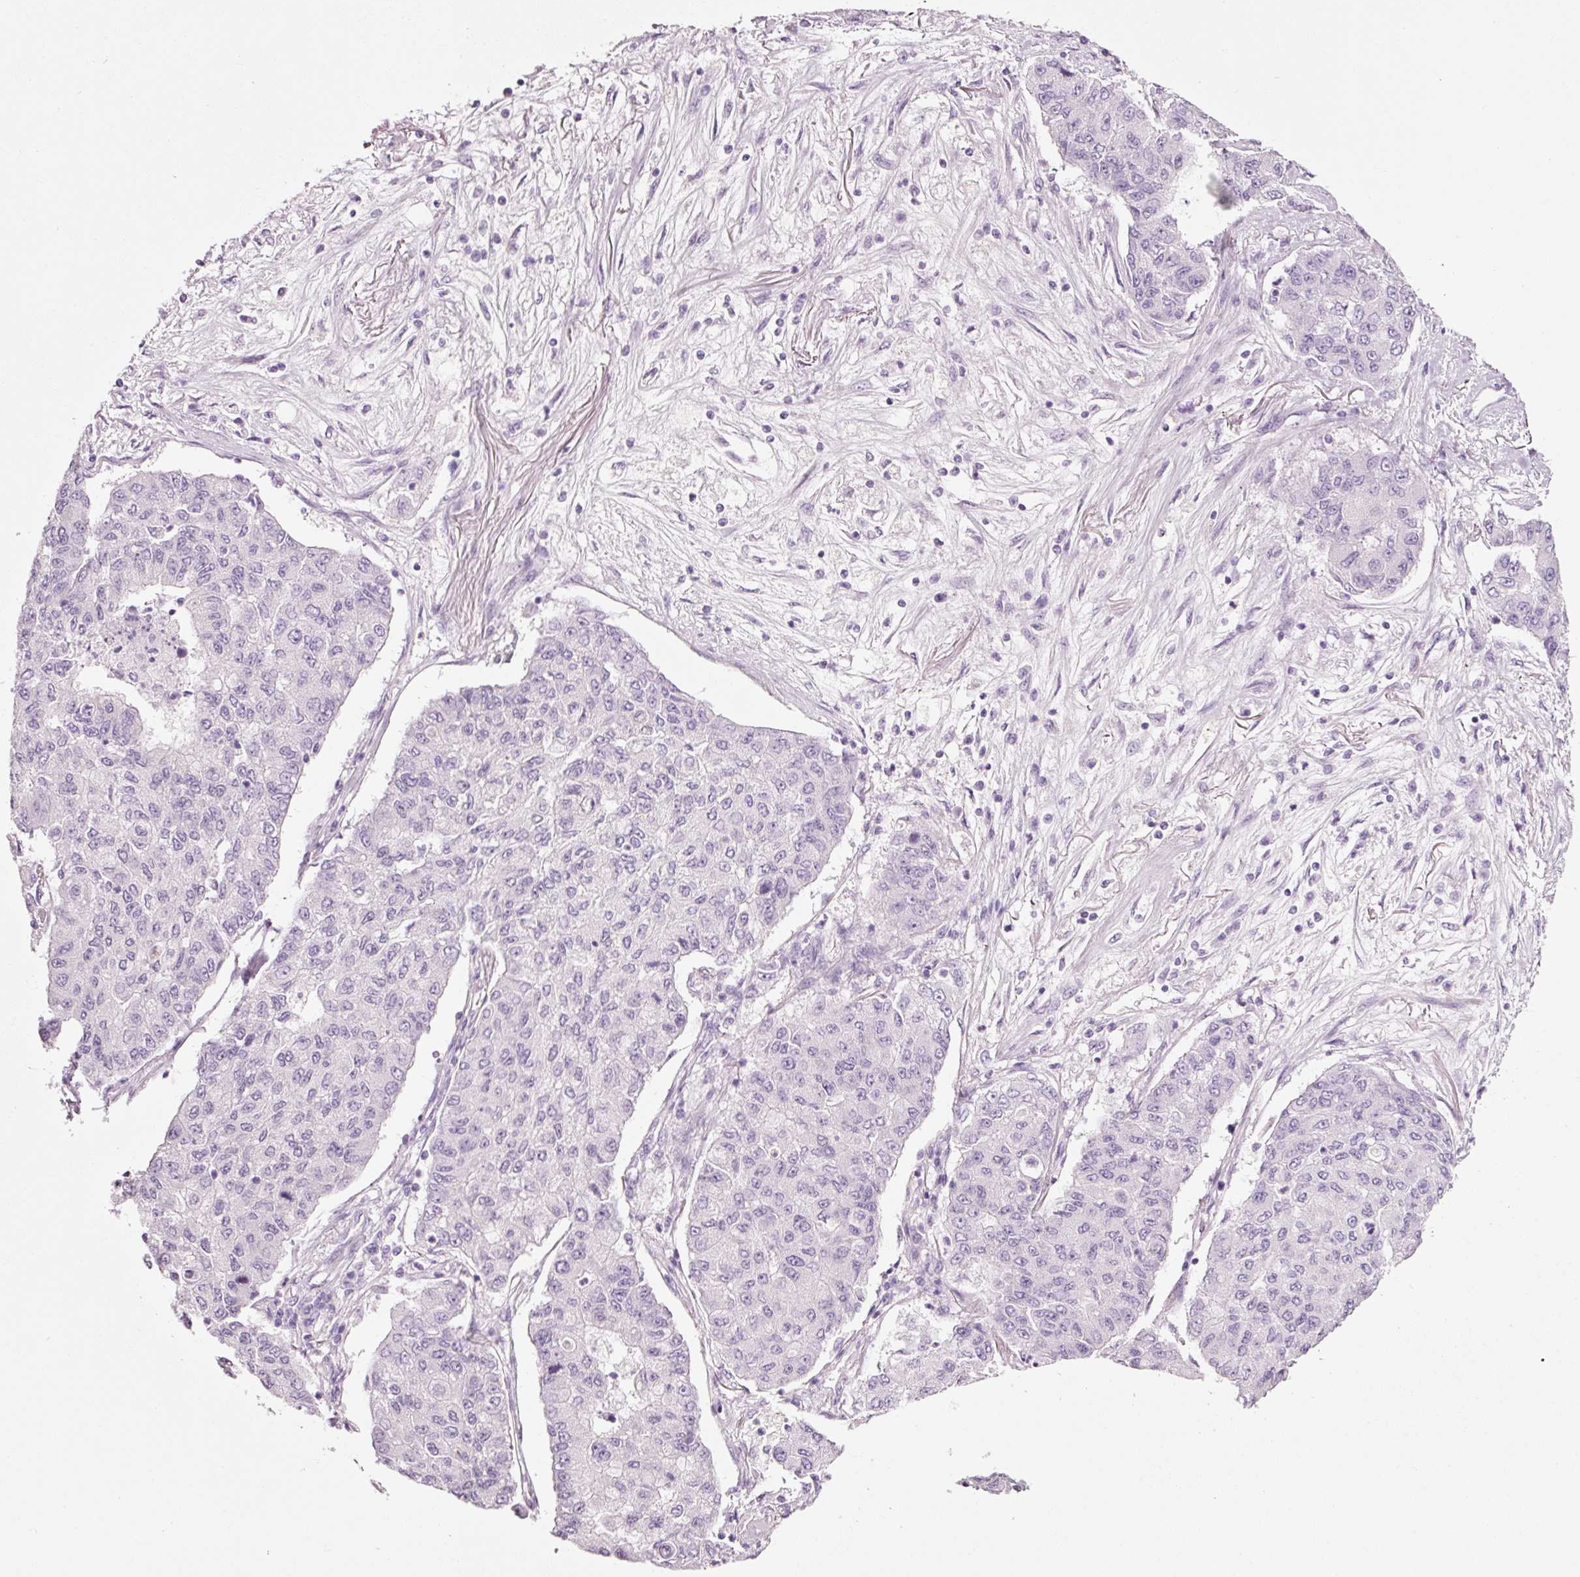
{"staining": {"intensity": "negative", "quantity": "none", "location": "none"}, "tissue": "lung cancer", "cell_type": "Tumor cells", "image_type": "cancer", "snomed": [{"axis": "morphology", "description": "Squamous cell carcinoma, NOS"}, {"axis": "topography", "description": "Lung"}], "caption": "Tumor cells are negative for protein expression in human lung cancer (squamous cell carcinoma).", "gene": "ANKRD20A1", "patient": {"sex": "male", "age": 74}}